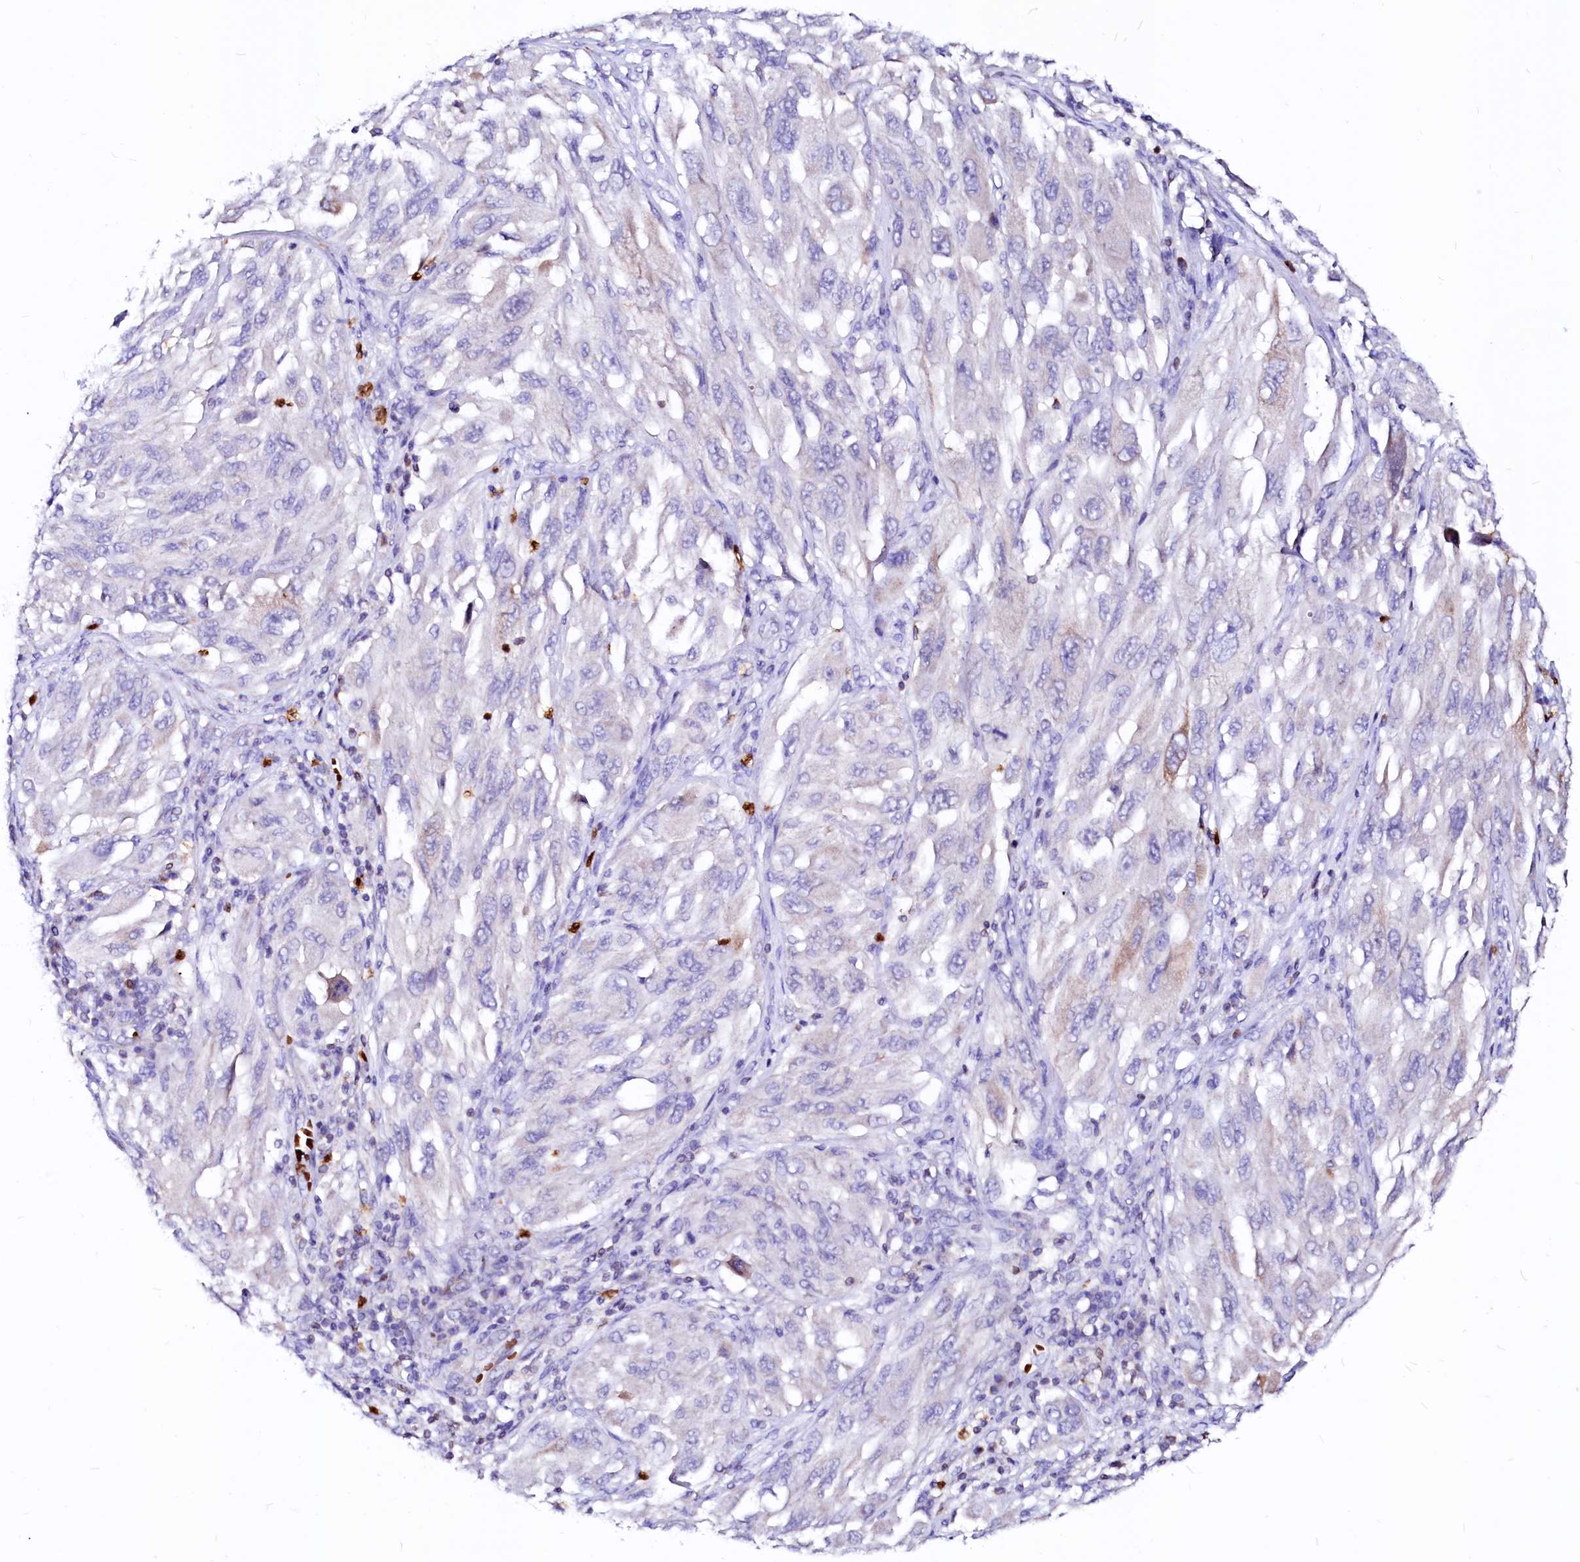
{"staining": {"intensity": "negative", "quantity": "none", "location": "none"}, "tissue": "melanoma", "cell_type": "Tumor cells", "image_type": "cancer", "snomed": [{"axis": "morphology", "description": "Malignant melanoma, NOS"}, {"axis": "topography", "description": "Skin"}], "caption": "High magnification brightfield microscopy of melanoma stained with DAB (brown) and counterstained with hematoxylin (blue): tumor cells show no significant expression.", "gene": "RAB27A", "patient": {"sex": "female", "age": 91}}